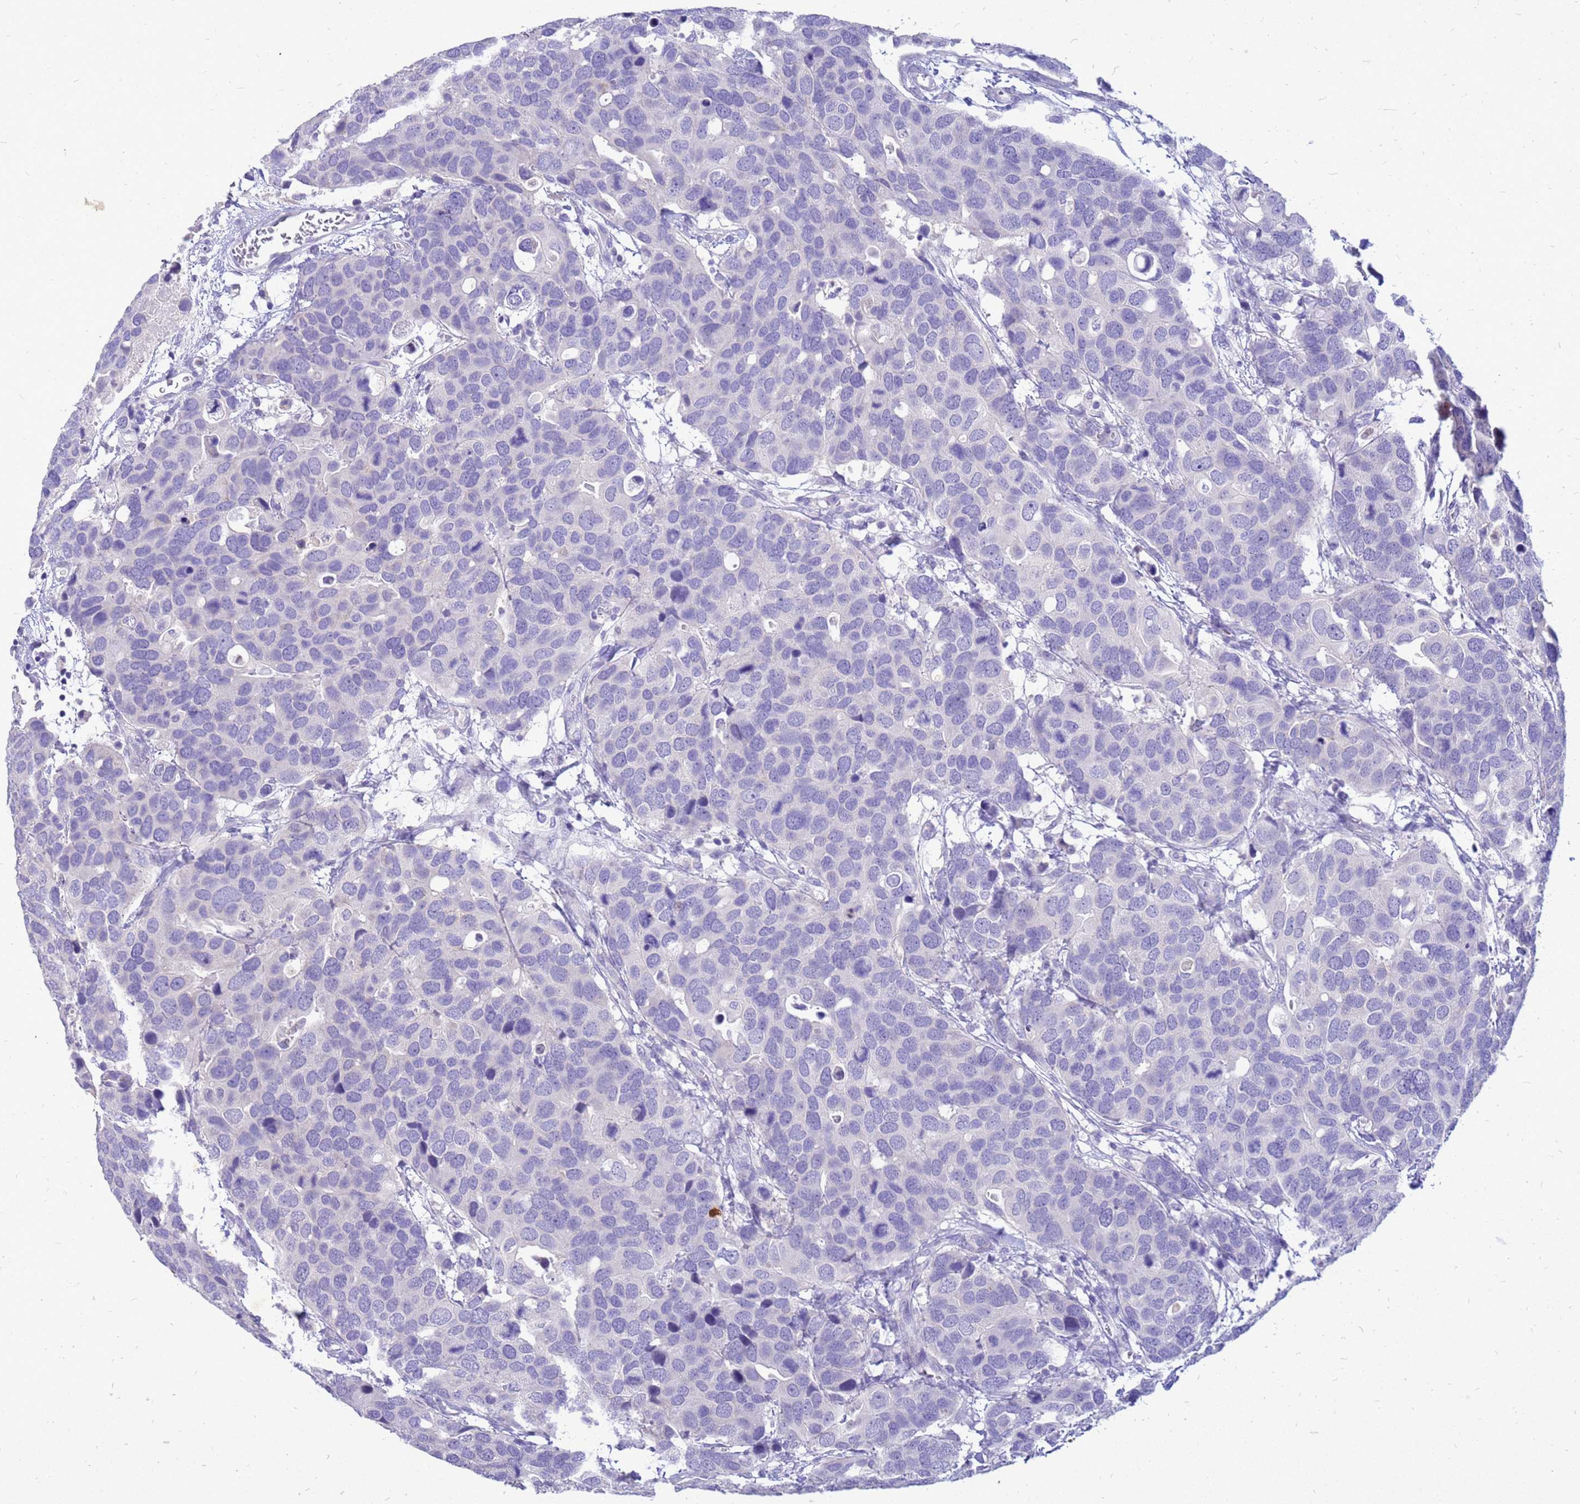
{"staining": {"intensity": "negative", "quantity": "none", "location": "none"}, "tissue": "breast cancer", "cell_type": "Tumor cells", "image_type": "cancer", "snomed": [{"axis": "morphology", "description": "Duct carcinoma"}, {"axis": "topography", "description": "Breast"}], "caption": "Immunohistochemistry of human breast cancer (intraductal carcinoma) demonstrates no staining in tumor cells. (DAB IHC, high magnification).", "gene": "AKR1C1", "patient": {"sex": "female", "age": 83}}